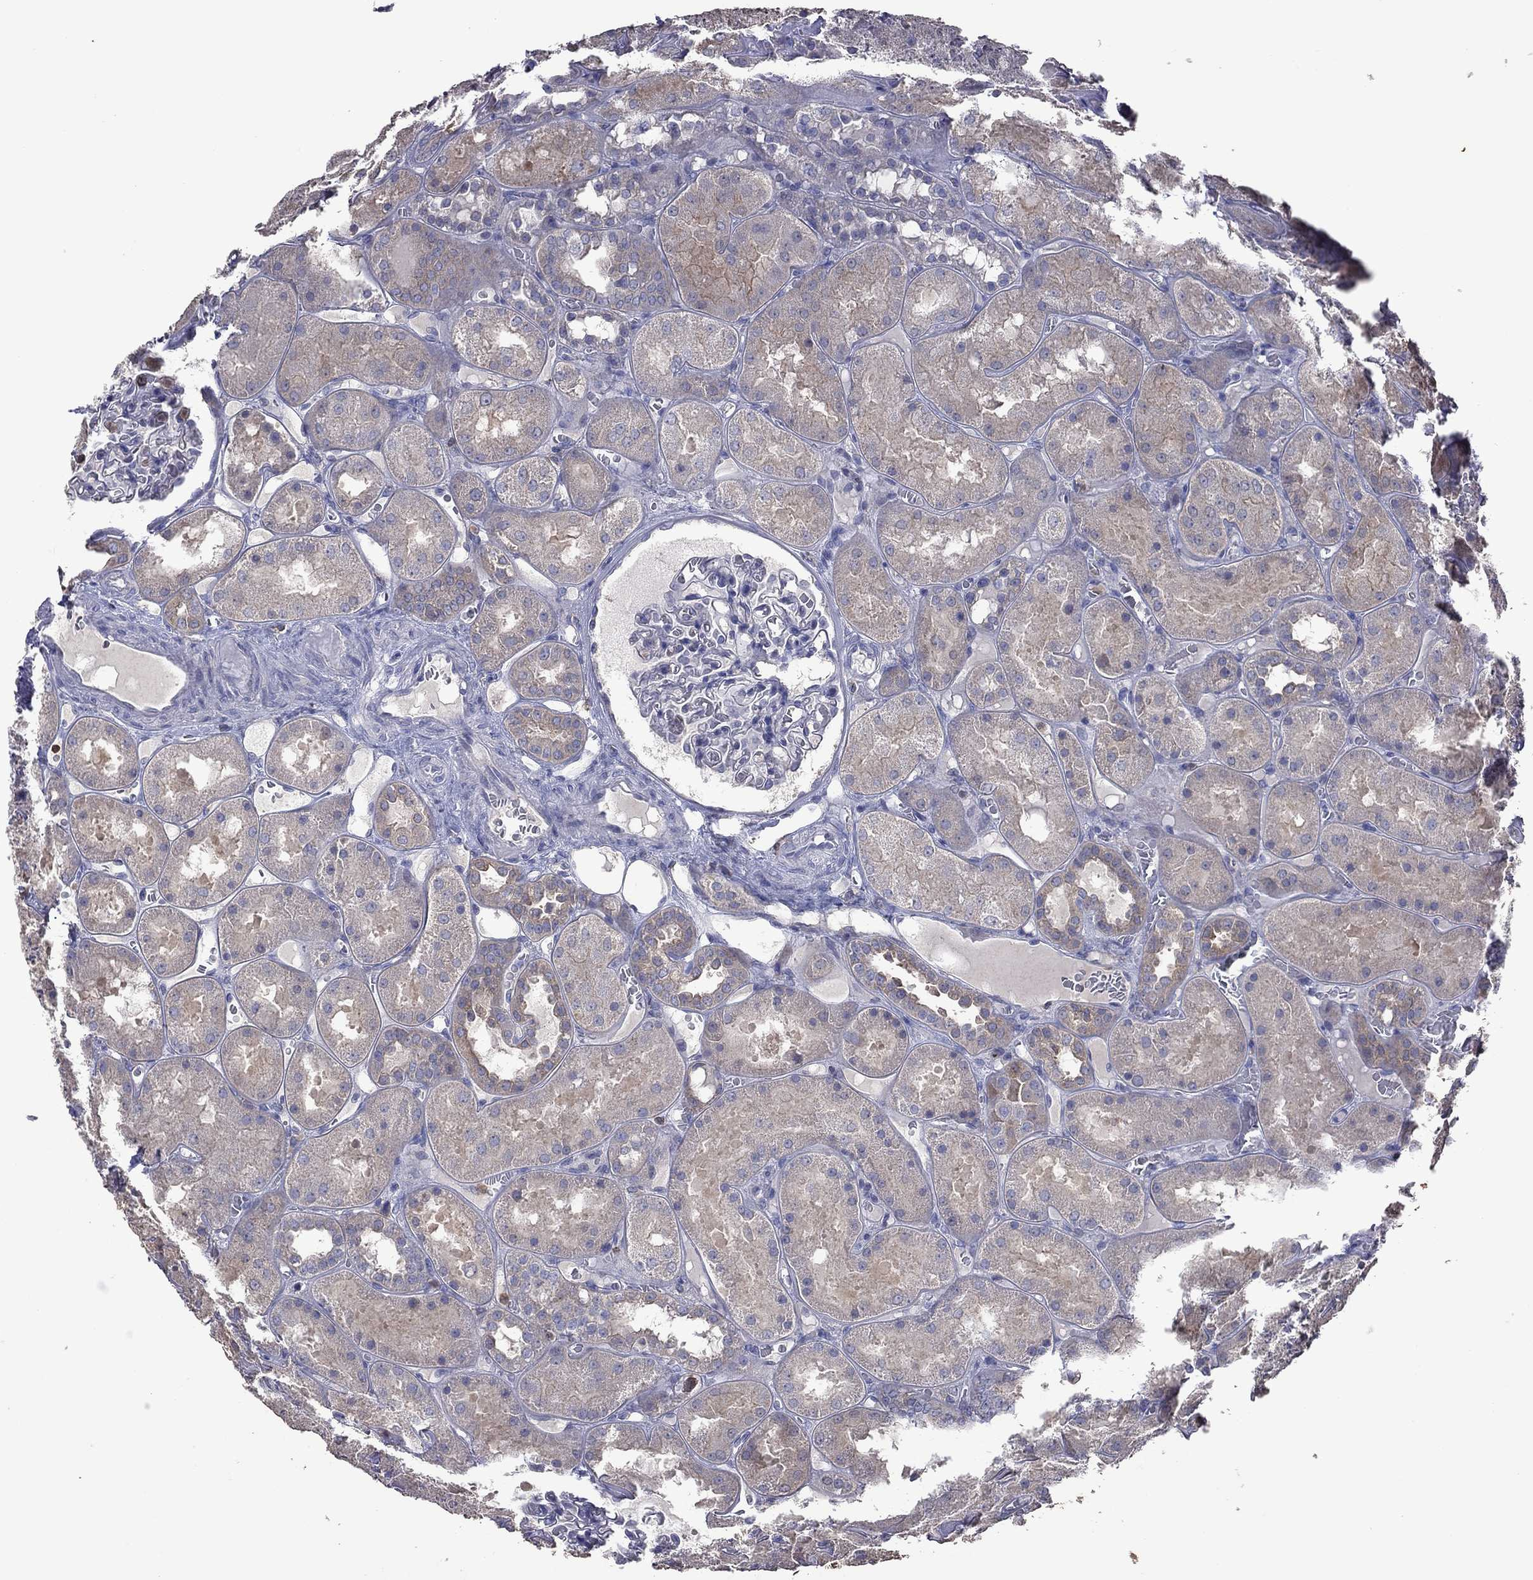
{"staining": {"intensity": "negative", "quantity": "none", "location": "none"}, "tissue": "kidney", "cell_type": "Cells in glomeruli", "image_type": "normal", "snomed": [{"axis": "morphology", "description": "Normal tissue, NOS"}, {"axis": "topography", "description": "Kidney"}], "caption": "Immunohistochemistry (IHC) photomicrograph of normal kidney: human kidney stained with DAB exhibits no significant protein staining in cells in glomeruli. (DAB (3,3'-diaminobenzidine) immunohistochemistry visualized using brightfield microscopy, high magnification).", "gene": "ENSG00000288520", "patient": {"sex": "male", "age": 73}}